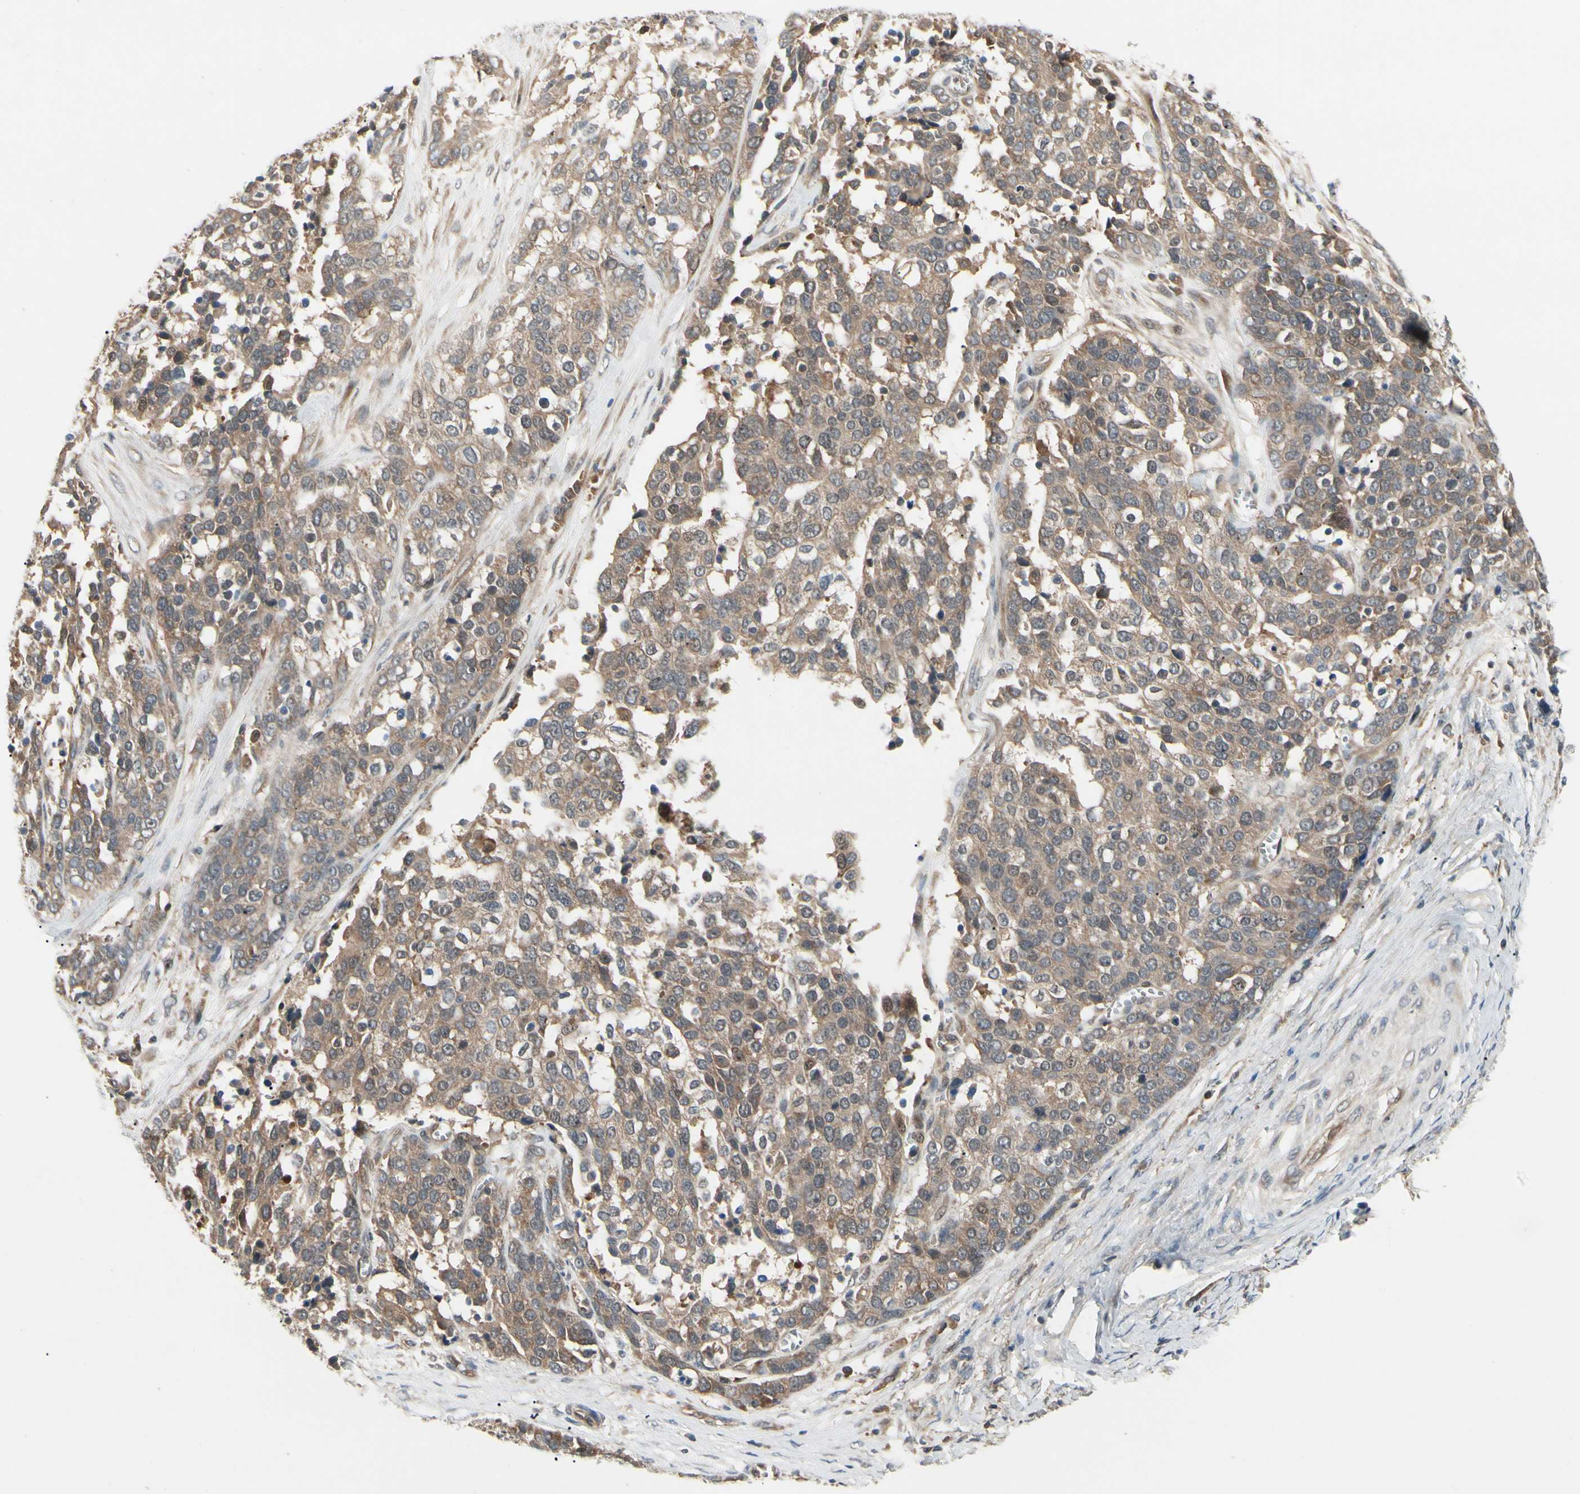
{"staining": {"intensity": "moderate", "quantity": ">75%", "location": "cytoplasmic/membranous"}, "tissue": "ovarian cancer", "cell_type": "Tumor cells", "image_type": "cancer", "snomed": [{"axis": "morphology", "description": "Cystadenocarcinoma, serous, NOS"}, {"axis": "topography", "description": "Ovary"}], "caption": "Immunohistochemistry (IHC) of human ovarian serous cystadenocarcinoma shows medium levels of moderate cytoplasmic/membranous staining in approximately >75% of tumor cells.", "gene": "RNF14", "patient": {"sex": "female", "age": 44}}